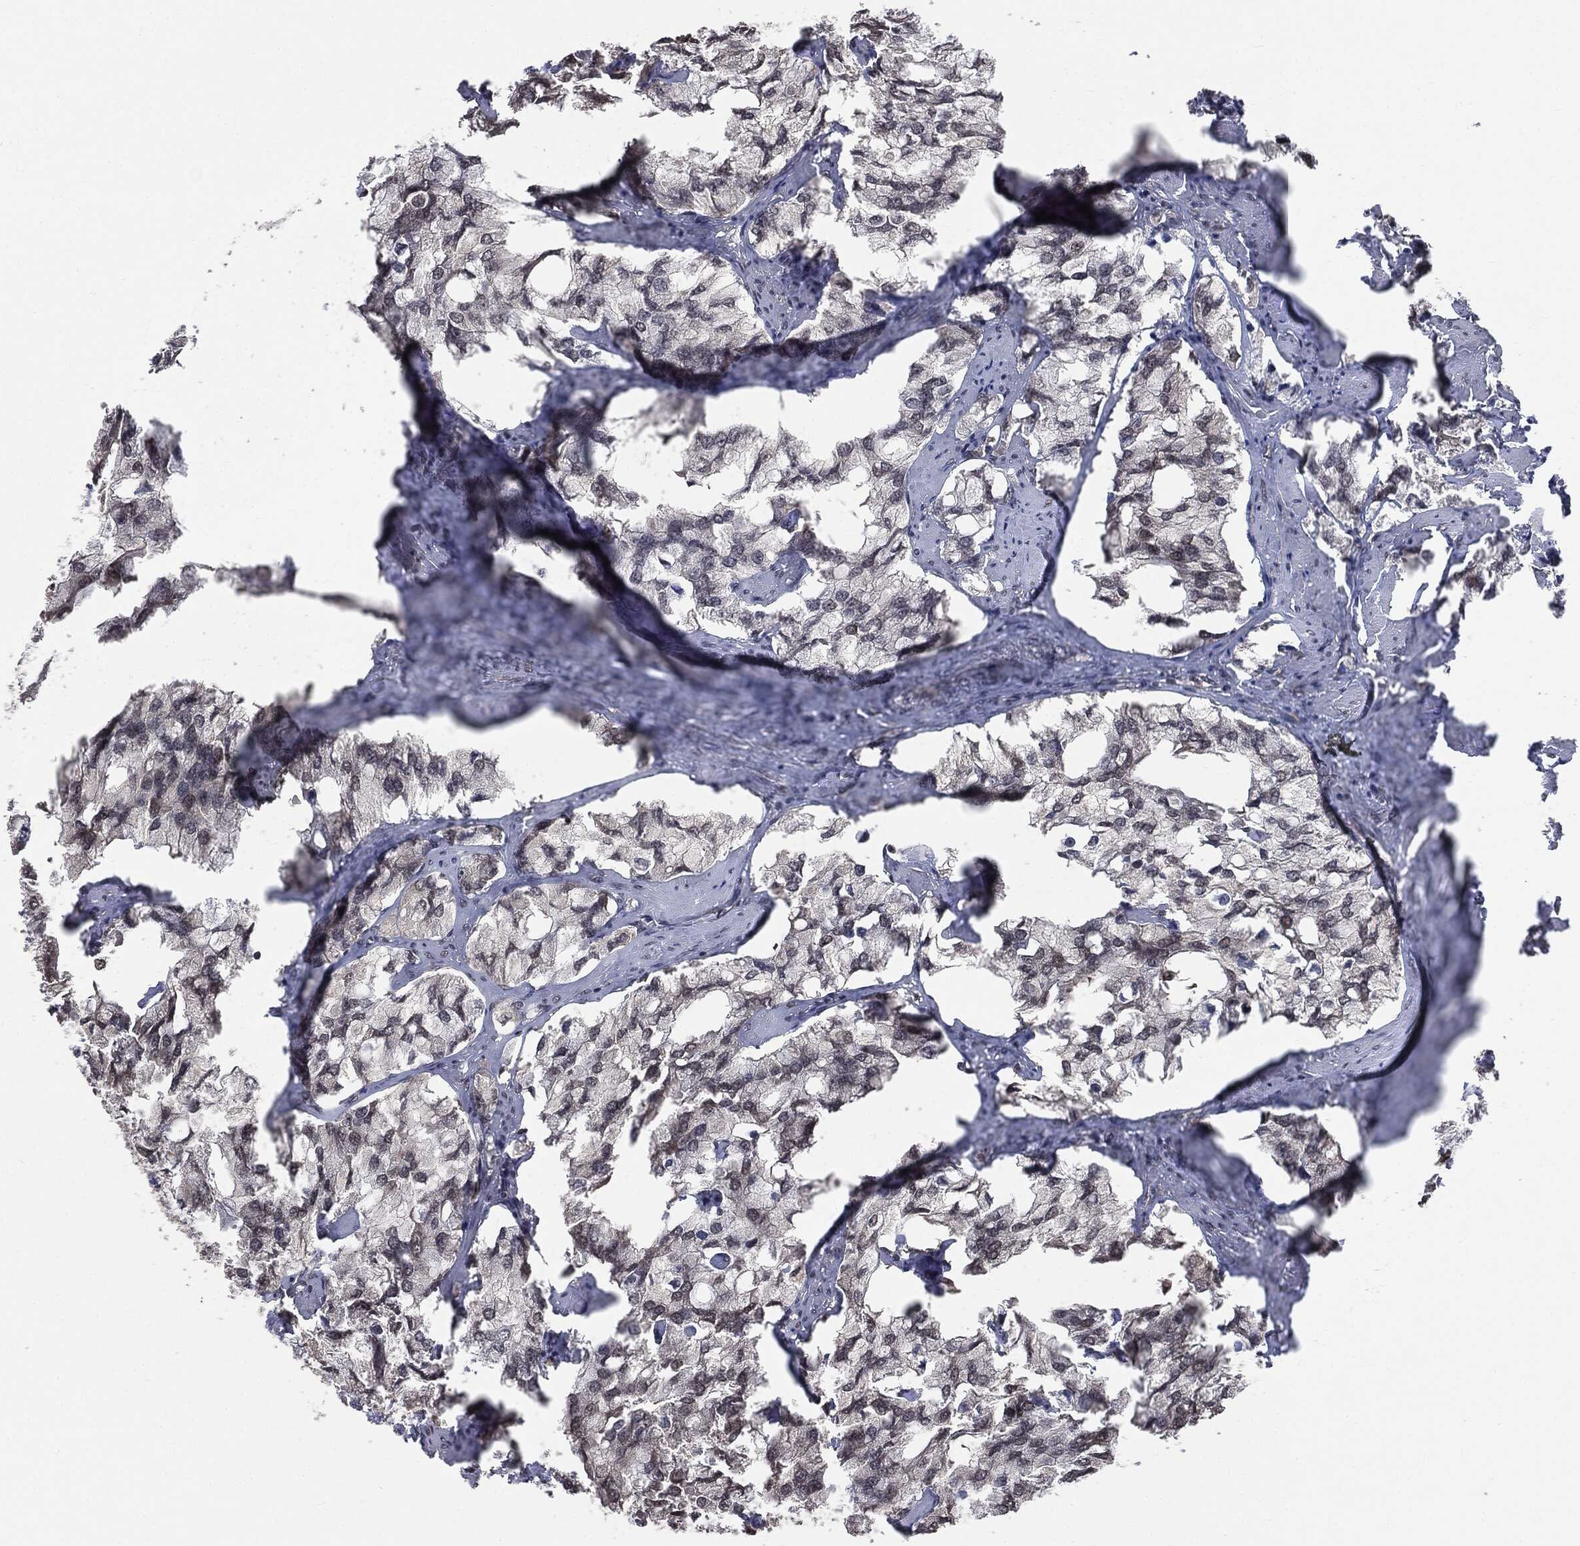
{"staining": {"intensity": "negative", "quantity": "none", "location": "none"}, "tissue": "prostate cancer", "cell_type": "Tumor cells", "image_type": "cancer", "snomed": [{"axis": "morphology", "description": "Adenocarcinoma, NOS"}, {"axis": "topography", "description": "Prostate and seminal vesicle, NOS"}, {"axis": "topography", "description": "Prostate"}], "caption": "Human prostate cancer (adenocarcinoma) stained for a protein using IHC displays no expression in tumor cells.", "gene": "SHLD2", "patient": {"sex": "male", "age": 64}}